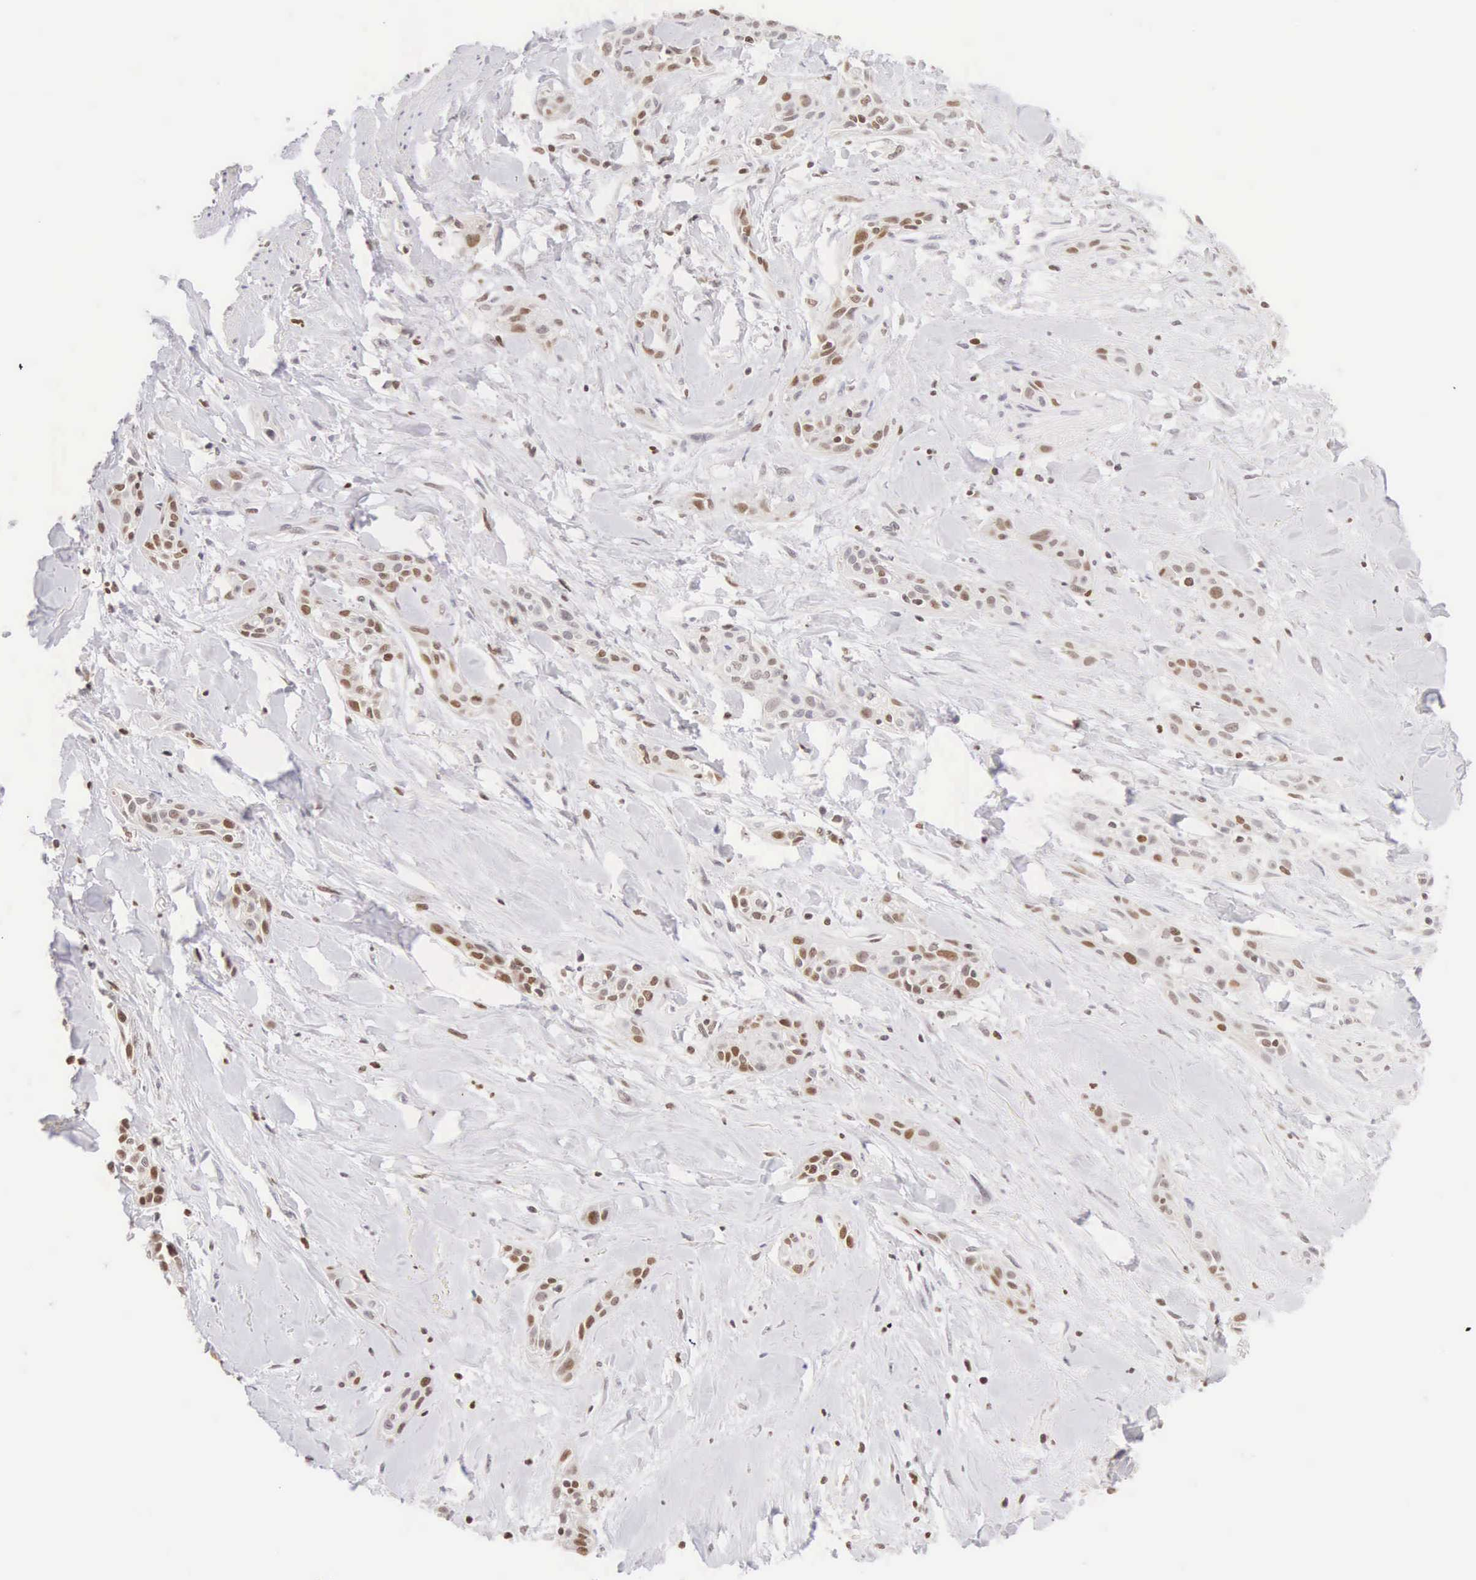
{"staining": {"intensity": "moderate", "quantity": "25%-75%", "location": "nuclear"}, "tissue": "skin cancer", "cell_type": "Tumor cells", "image_type": "cancer", "snomed": [{"axis": "morphology", "description": "Squamous cell carcinoma, NOS"}, {"axis": "topography", "description": "Skin"}, {"axis": "topography", "description": "Anal"}], "caption": "Immunohistochemical staining of human skin cancer (squamous cell carcinoma) demonstrates moderate nuclear protein staining in approximately 25%-75% of tumor cells.", "gene": "VRK1", "patient": {"sex": "male", "age": 64}}